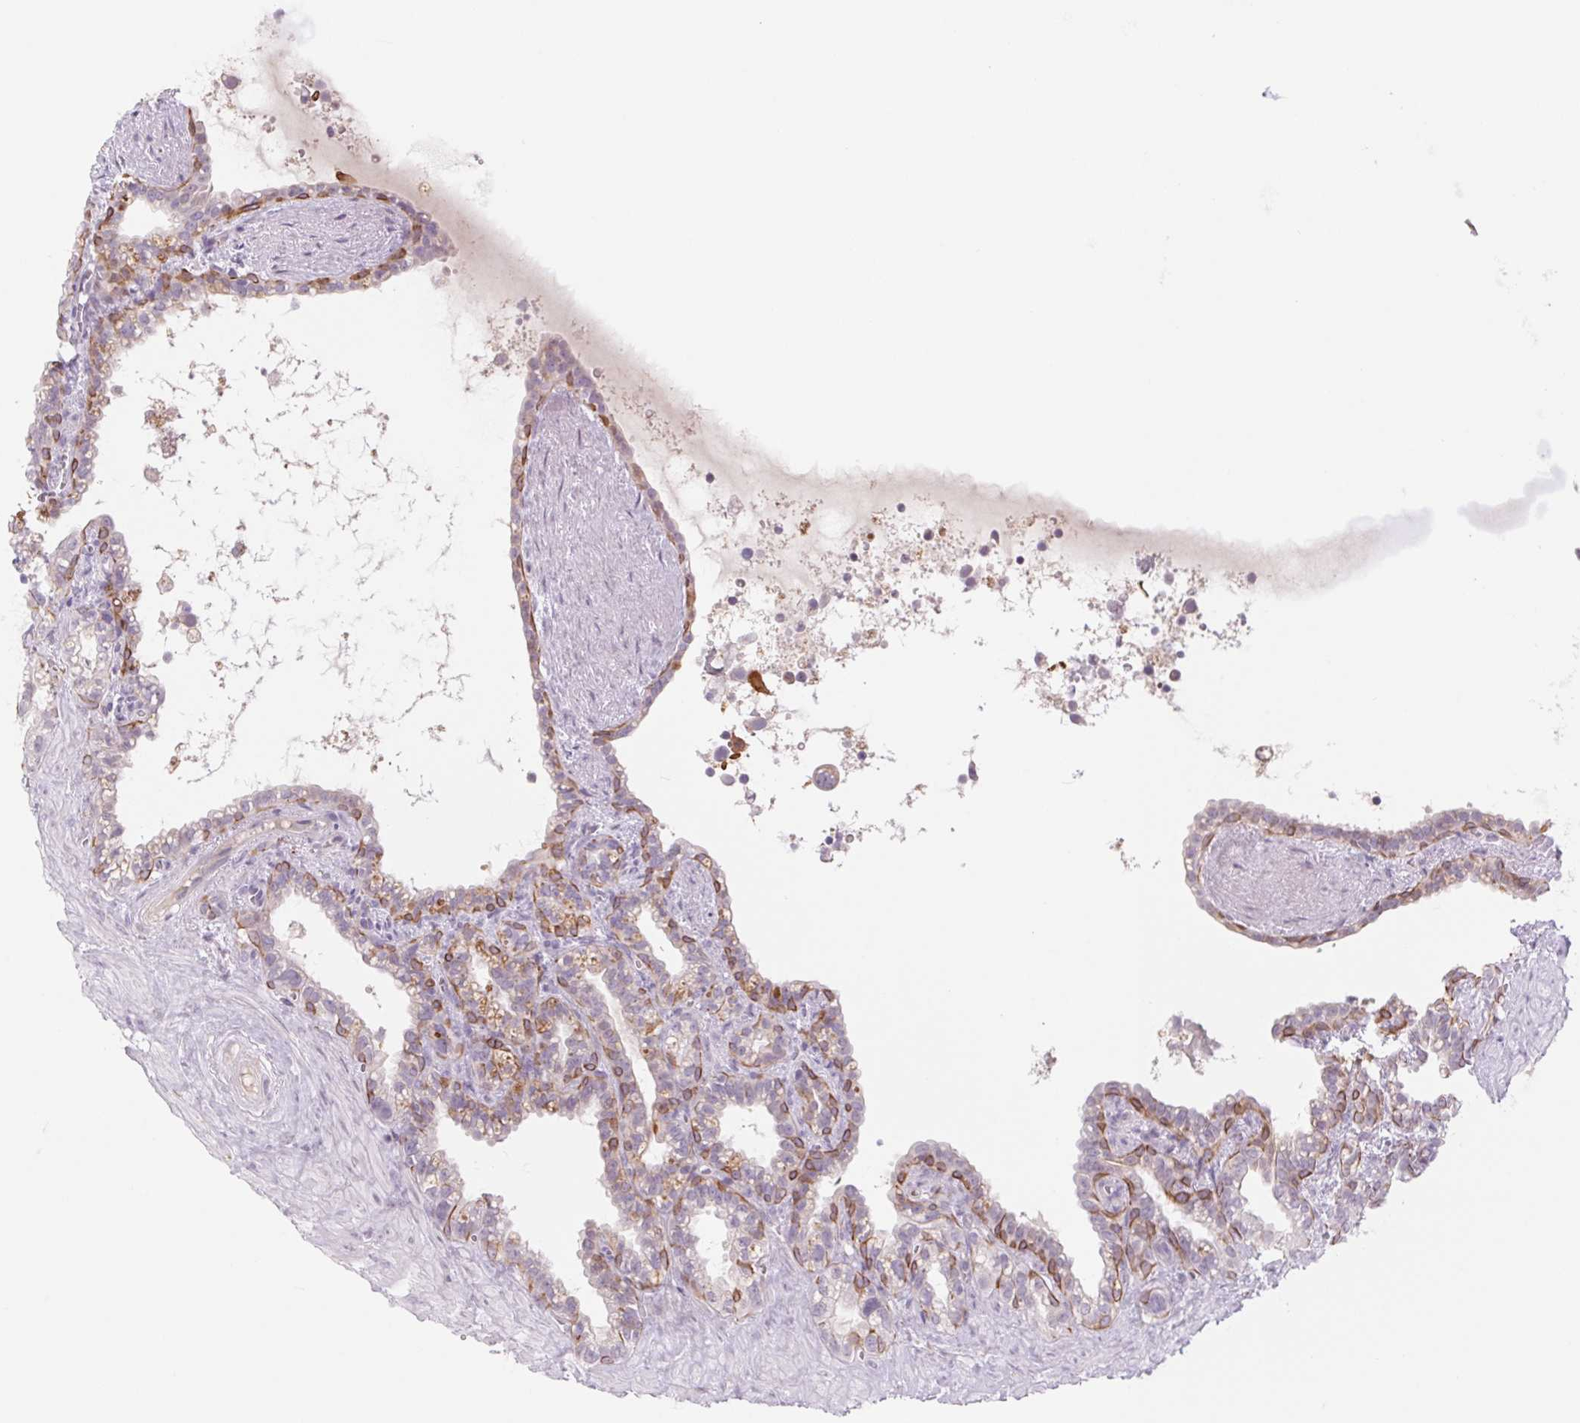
{"staining": {"intensity": "moderate", "quantity": "<25%", "location": "cytoplasmic/membranous"}, "tissue": "seminal vesicle", "cell_type": "Glandular cells", "image_type": "normal", "snomed": [{"axis": "morphology", "description": "Normal tissue, NOS"}, {"axis": "topography", "description": "Seminal veicle"}], "caption": "Immunohistochemical staining of benign human seminal vesicle shows moderate cytoplasmic/membranous protein expression in approximately <25% of glandular cells.", "gene": "KRT1", "patient": {"sex": "male", "age": 76}}